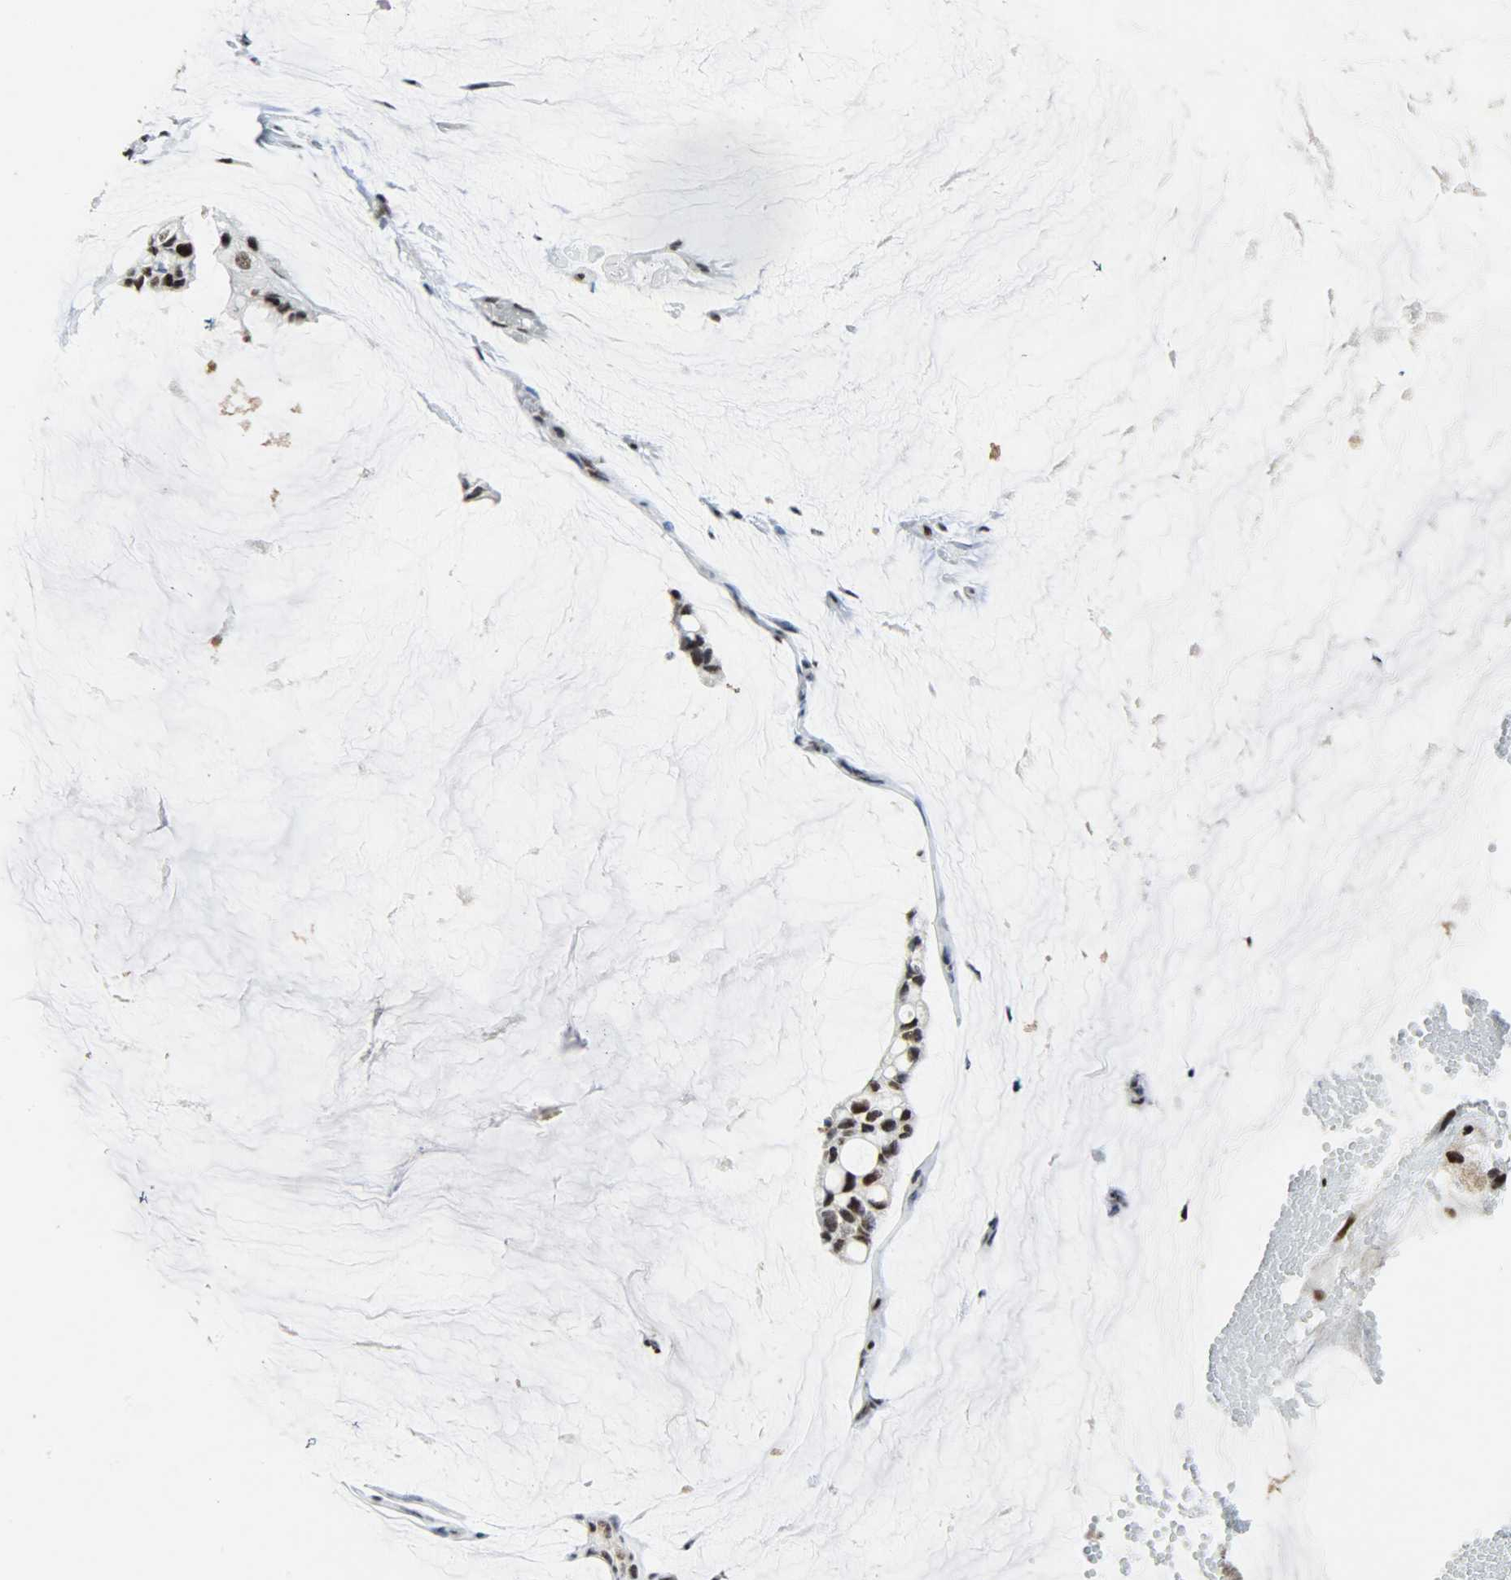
{"staining": {"intensity": "strong", "quantity": ">75%", "location": "nuclear"}, "tissue": "ovarian cancer", "cell_type": "Tumor cells", "image_type": "cancer", "snomed": [{"axis": "morphology", "description": "Cystadenocarcinoma, mucinous, NOS"}, {"axis": "topography", "description": "Ovary"}], "caption": "The micrograph shows immunohistochemical staining of mucinous cystadenocarcinoma (ovarian). There is strong nuclear expression is seen in approximately >75% of tumor cells.", "gene": "SSB", "patient": {"sex": "female", "age": 39}}